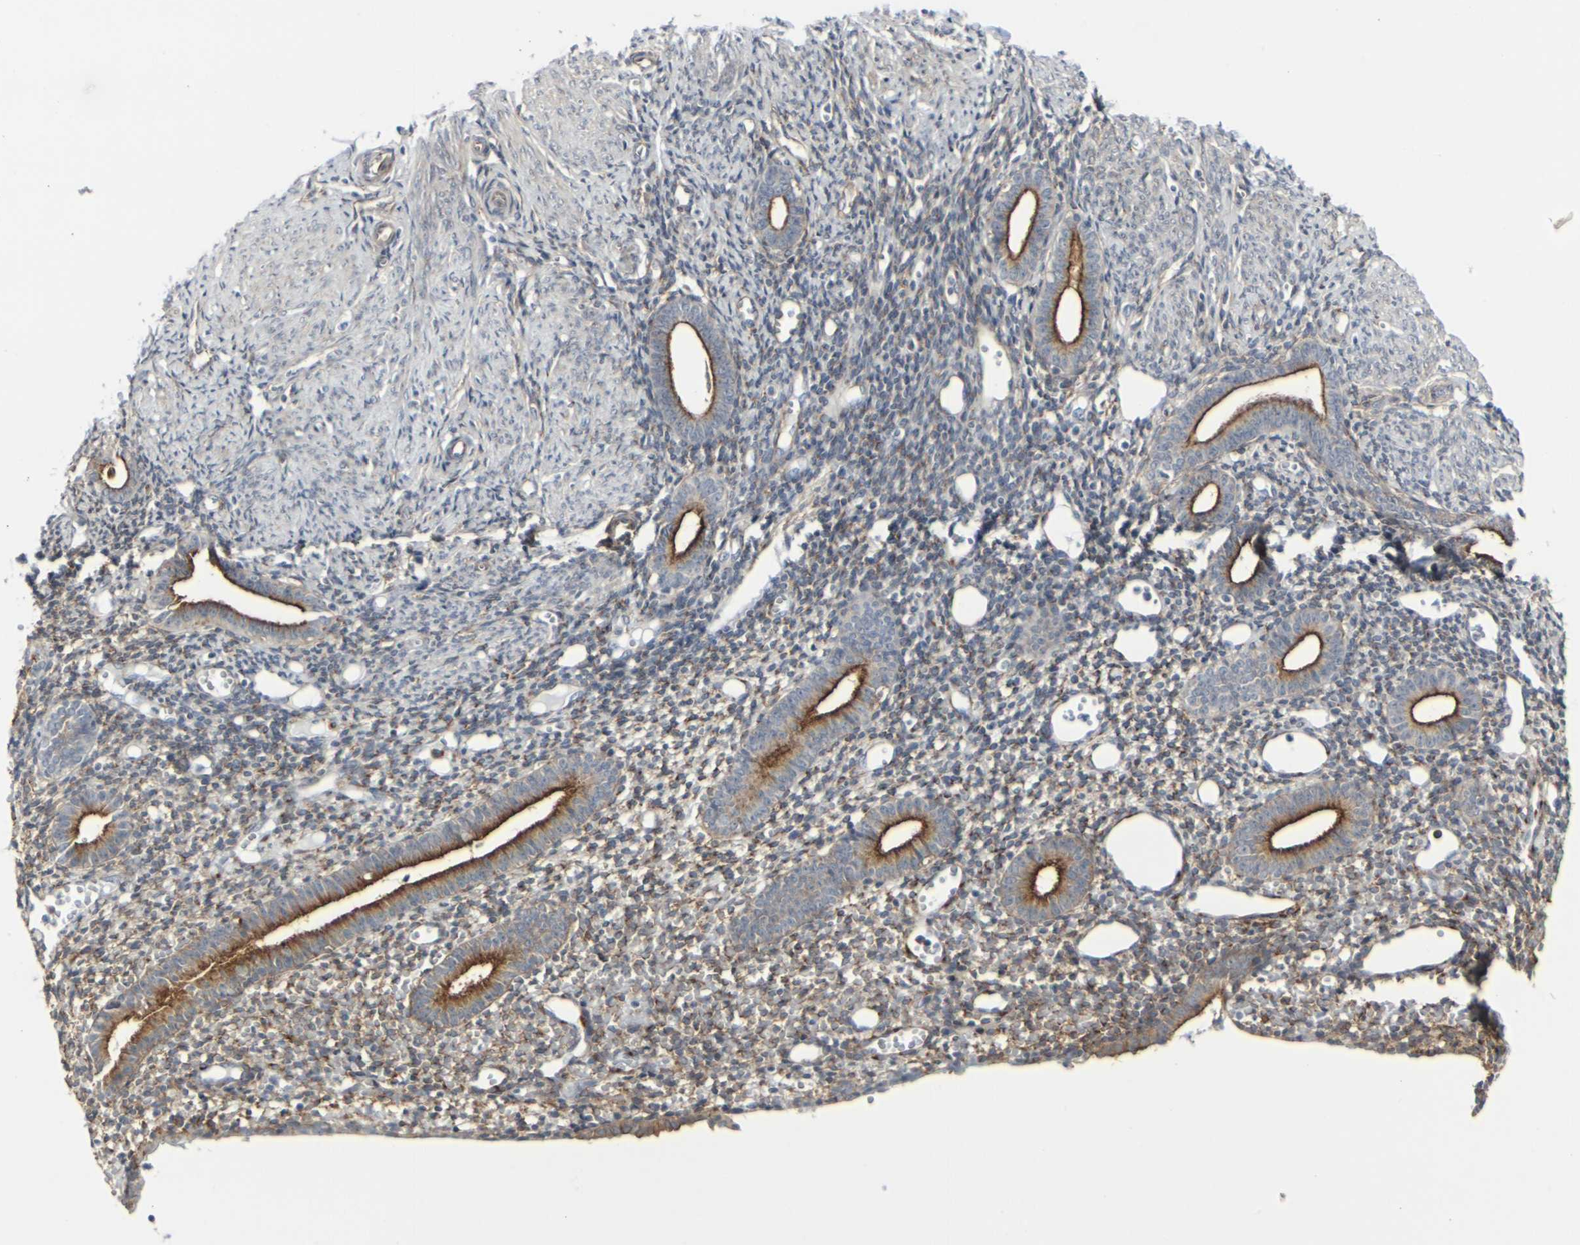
{"staining": {"intensity": "moderate", "quantity": ">75%", "location": "cytoplasmic/membranous"}, "tissue": "endometrium", "cell_type": "Cells in endometrial stroma", "image_type": "normal", "snomed": [{"axis": "morphology", "description": "Normal tissue, NOS"}, {"axis": "topography", "description": "Endometrium"}], "caption": "Cells in endometrial stroma reveal medium levels of moderate cytoplasmic/membranous positivity in approximately >75% of cells in benign human endometrium. (Stains: DAB in brown, nuclei in blue, Microscopy: brightfield microscopy at high magnification).", "gene": "MYOF", "patient": {"sex": "female", "age": 50}}